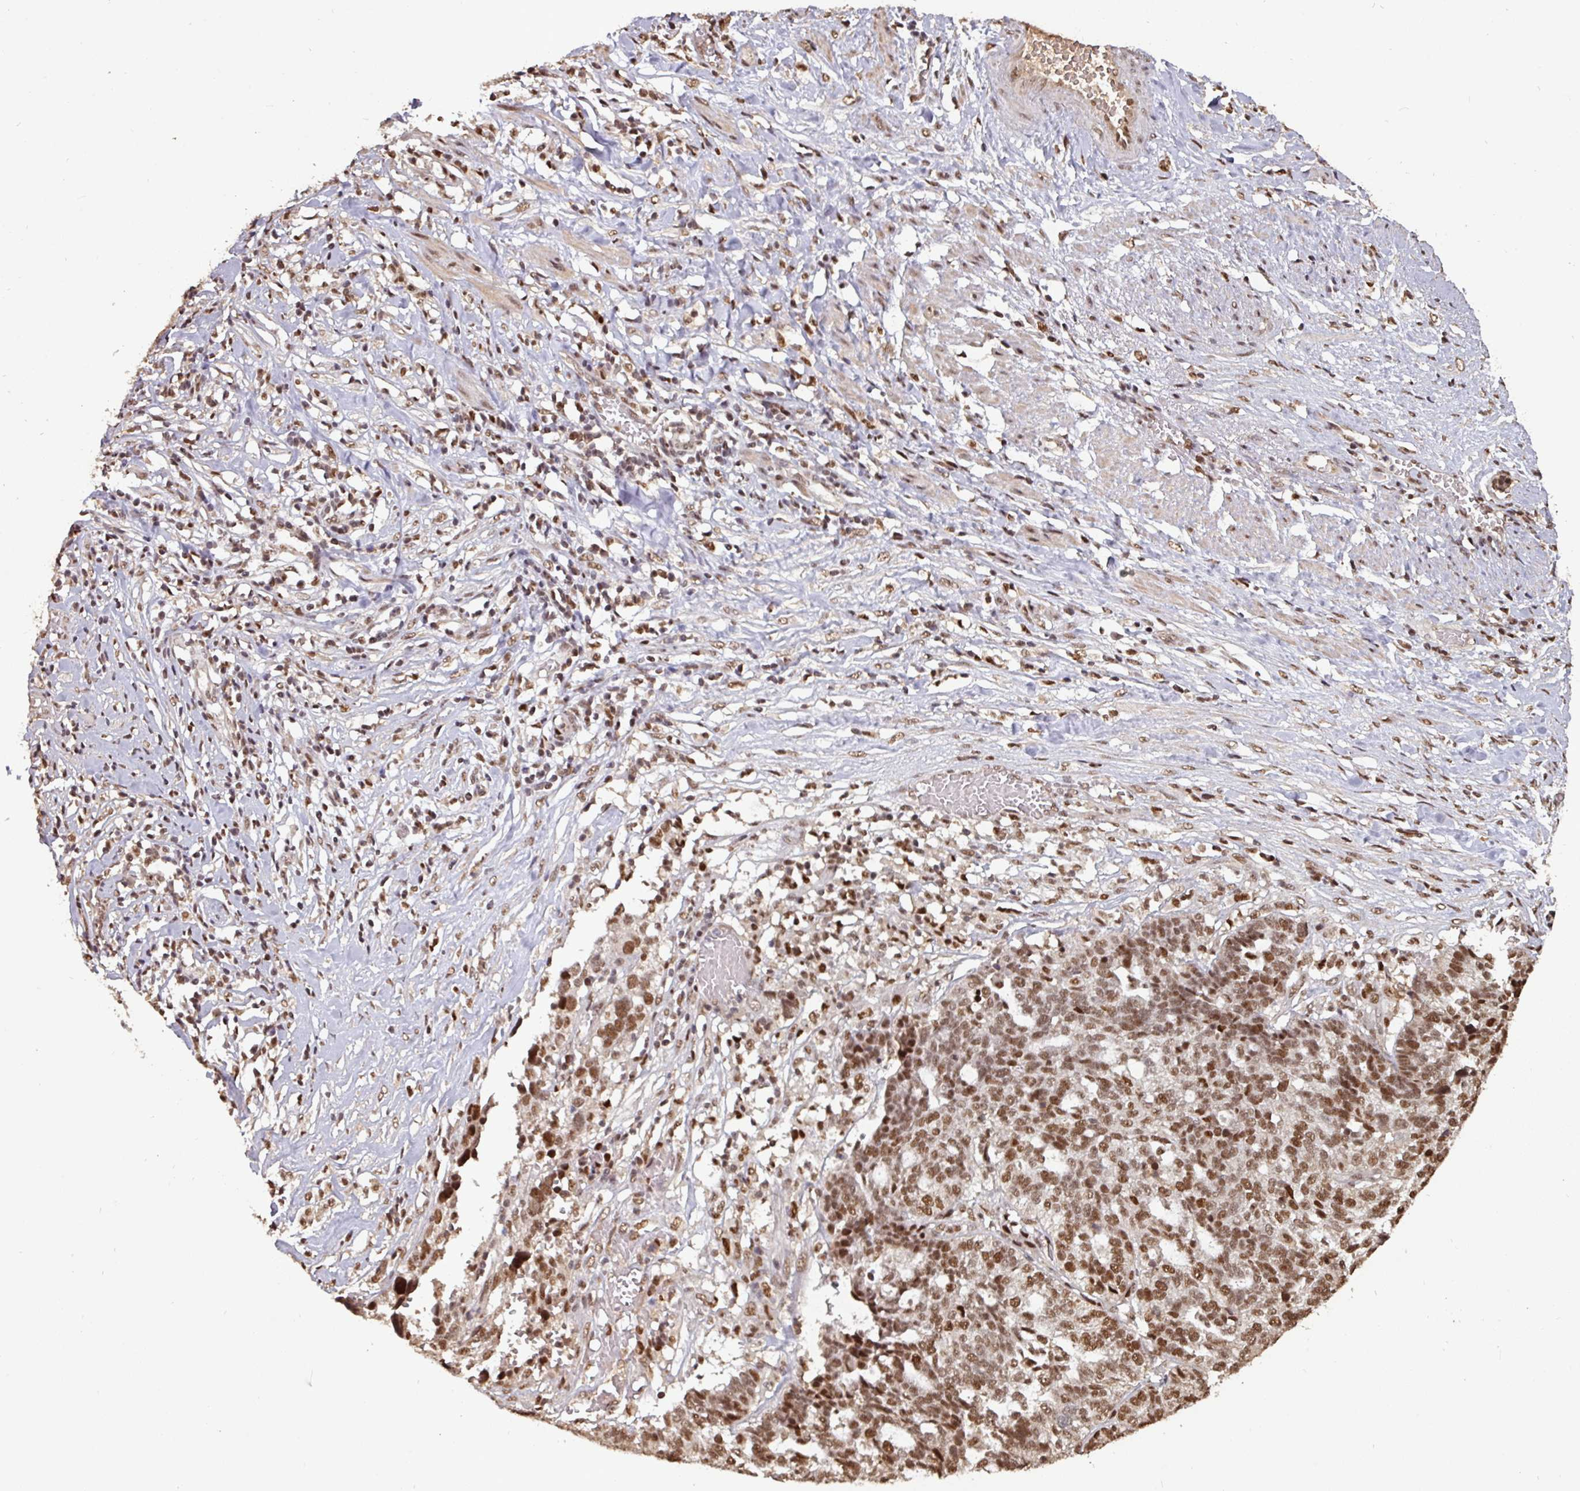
{"staining": {"intensity": "moderate", "quantity": ">75%", "location": "nuclear"}, "tissue": "ovarian cancer", "cell_type": "Tumor cells", "image_type": "cancer", "snomed": [{"axis": "morphology", "description": "Cystadenocarcinoma, serous, NOS"}, {"axis": "topography", "description": "Ovary"}], "caption": "Protein expression by immunohistochemistry (IHC) reveals moderate nuclear staining in approximately >75% of tumor cells in ovarian cancer (serous cystadenocarcinoma). (DAB = brown stain, brightfield microscopy at high magnification).", "gene": "POLD1", "patient": {"sex": "female", "age": 59}}